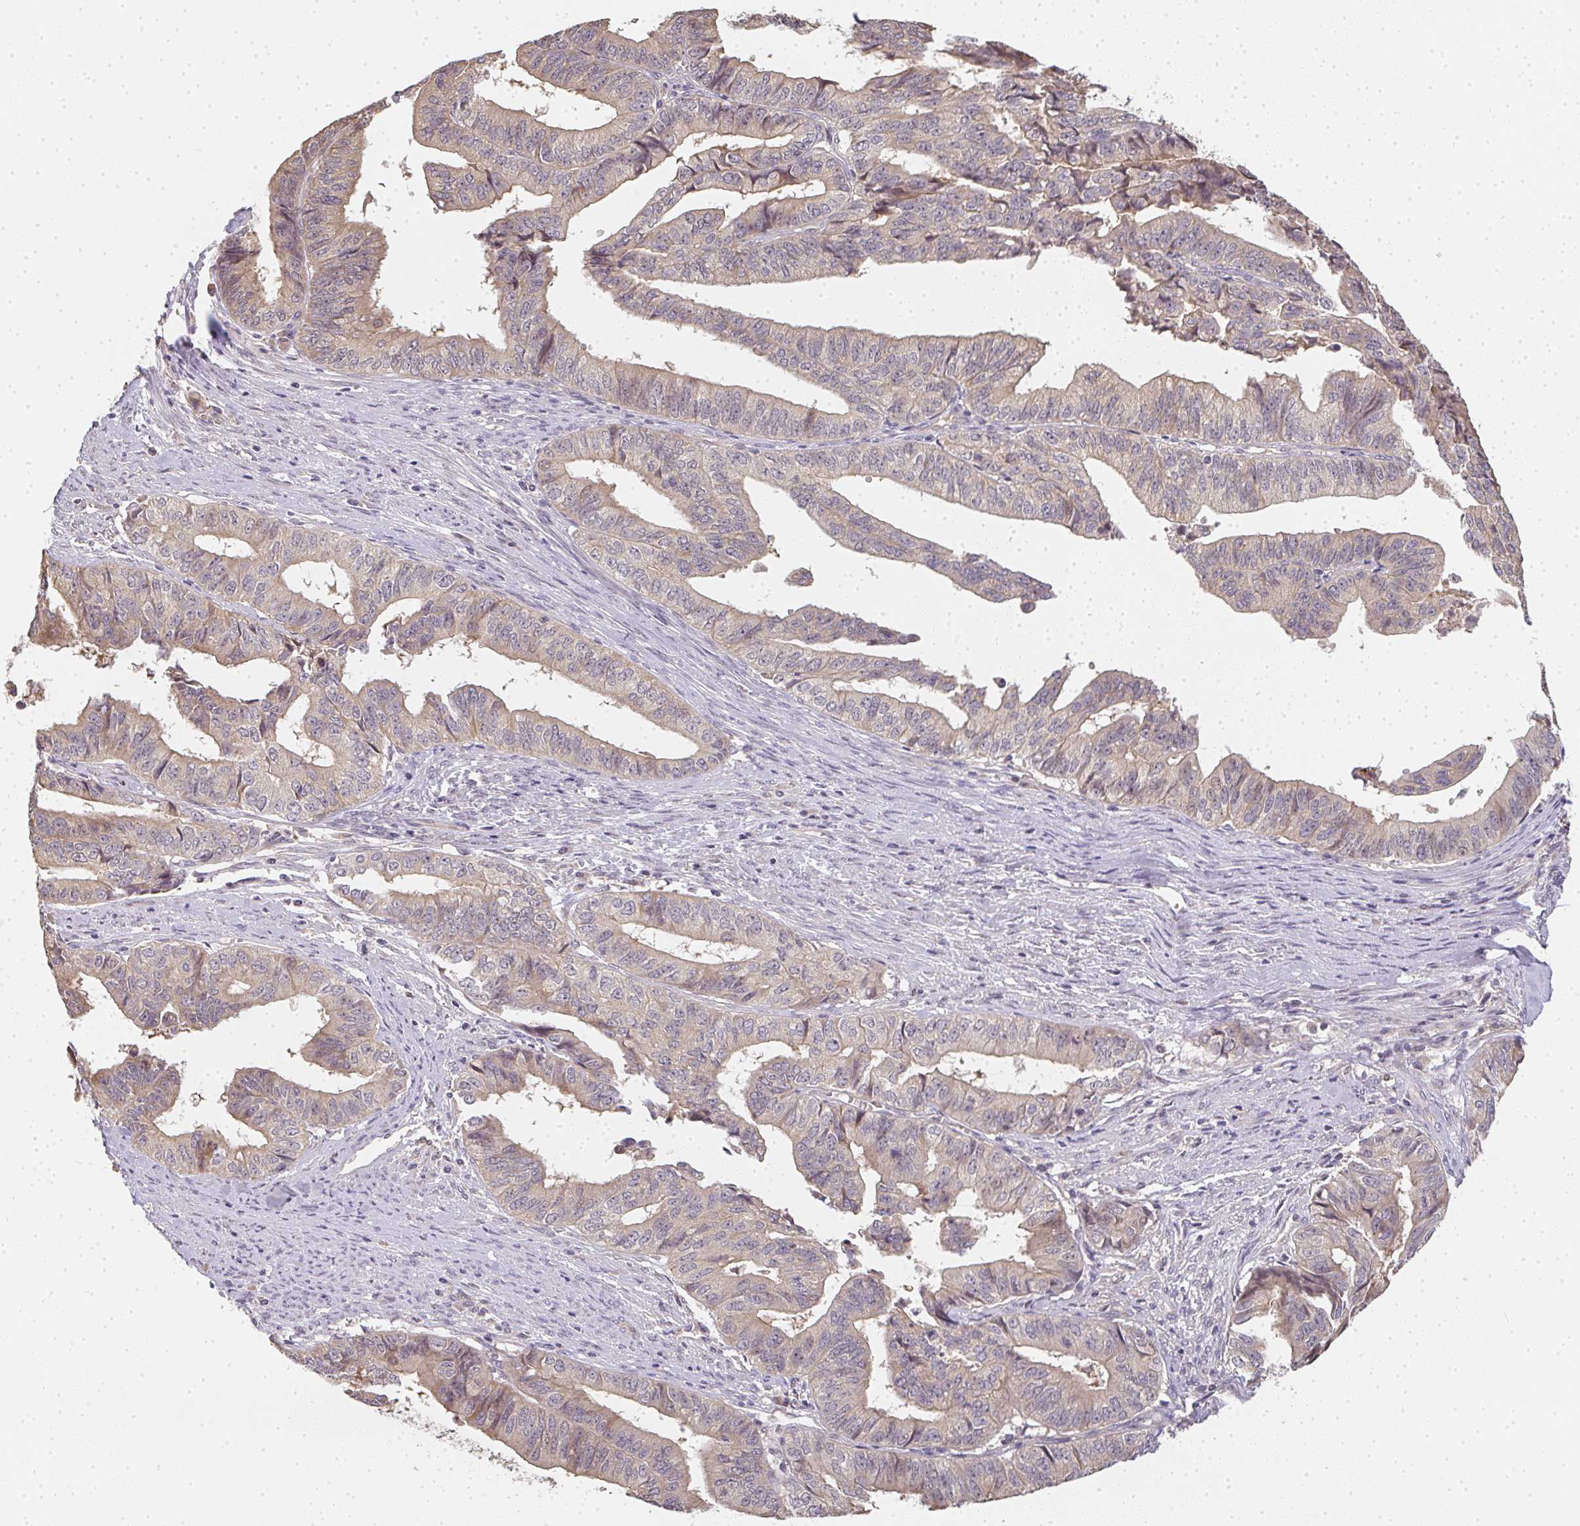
{"staining": {"intensity": "weak", "quantity": "25%-75%", "location": "cytoplasmic/membranous"}, "tissue": "endometrial cancer", "cell_type": "Tumor cells", "image_type": "cancer", "snomed": [{"axis": "morphology", "description": "Adenocarcinoma, NOS"}, {"axis": "topography", "description": "Endometrium"}], "caption": "High-power microscopy captured an immunohistochemistry (IHC) photomicrograph of adenocarcinoma (endometrial), revealing weak cytoplasmic/membranous staining in about 25%-75% of tumor cells.", "gene": "SLC35B3", "patient": {"sex": "female", "age": 65}}